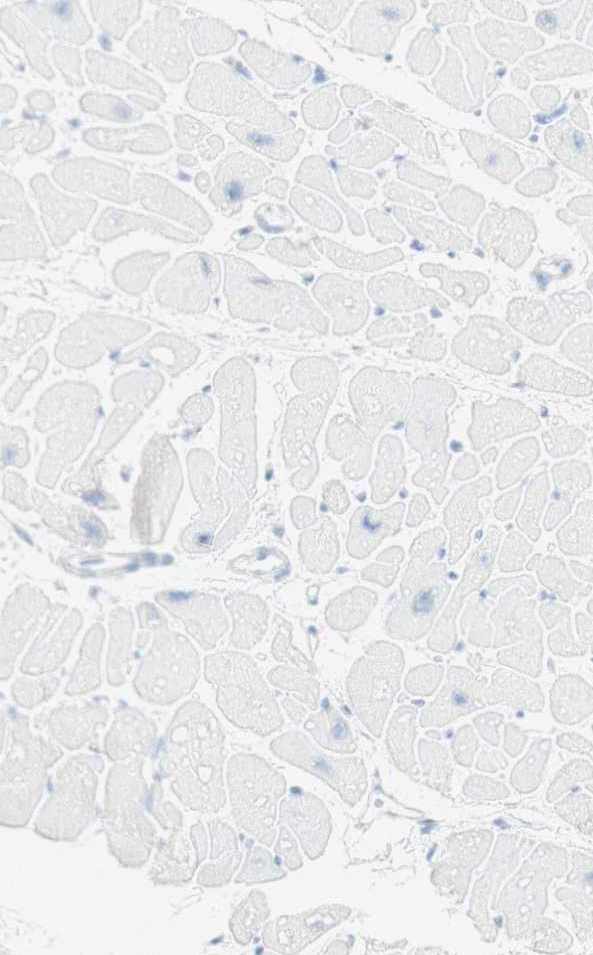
{"staining": {"intensity": "negative", "quantity": "none", "location": "none"}, "tissue": "heart muscle", "cell_type": "Cardiomyocytes", "image_type": "normal", "snomed": [{"axis": "morphology", "description": "Normal tissue, NOS"}, {"axis": "topography", "description": "Heart"}], "caption": "Cardiomyocytes are negative for protein expression in normal human heart muscle. Brightfield microscopy of IHC stained with DAB (3,3'-diaminobenzidine) (brown) and hematoxylin (blue), captured at high magnification.", "gene": "NAPSA", "patient": {"sex": "female", "age": 54}}